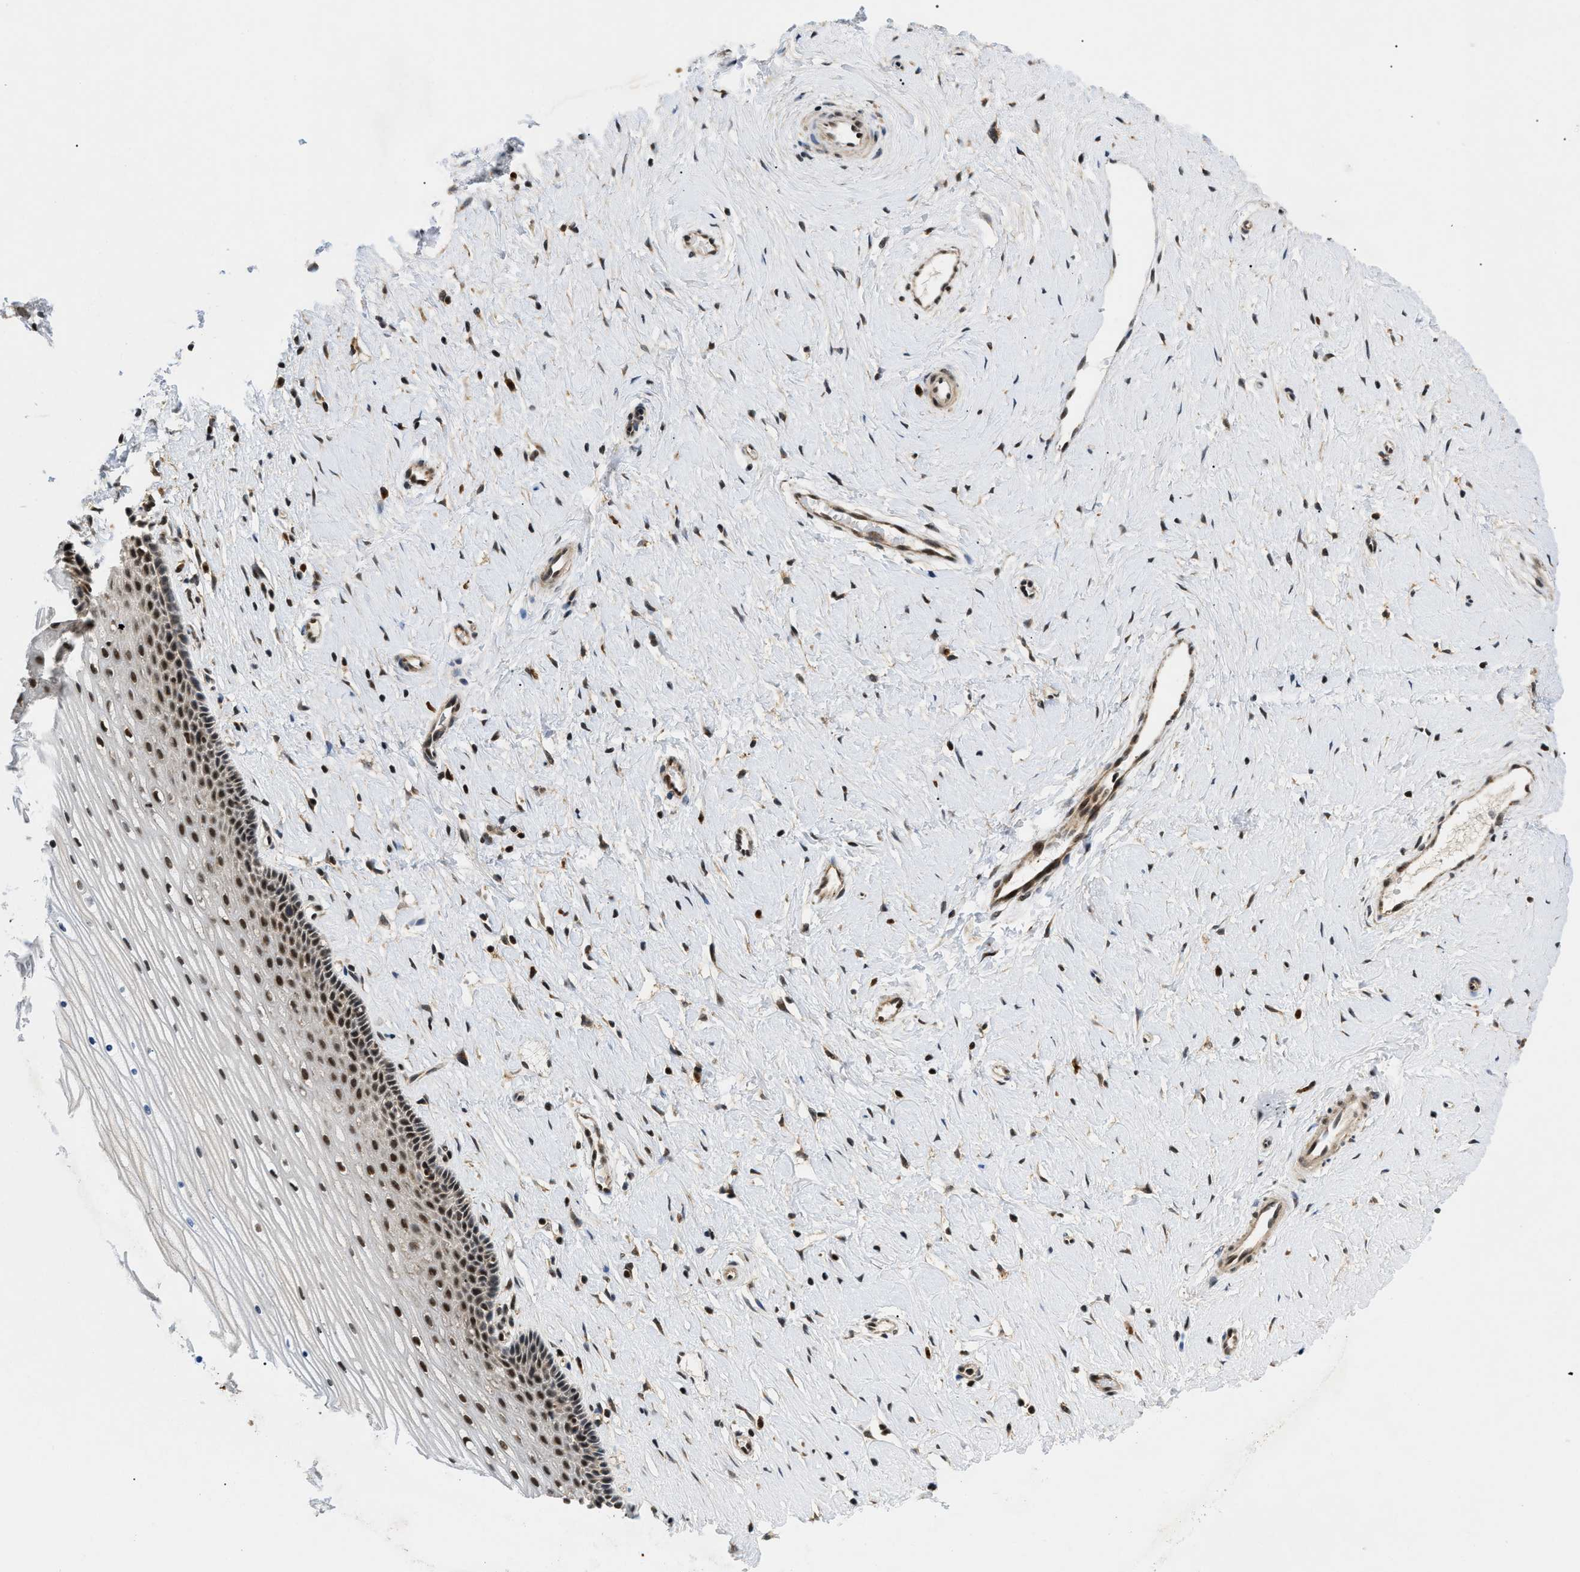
{"staining": {"intensity": "weak", "quantity": ">75%", "location": "cytoplasmic/membranous,nuclear"}, "tissue": "cervix", "cell_type": "Glandular cells", "image_type": "normal", "snomed": [{"axis": "morphology", "description": "Normal tissue, NOS"}, {"axis": "topography", "description": "Cervix"}], "caption": "This photomicrograph reveals IHC staining of unremarkable cervix, with low weak cytoplasmic/membranous,nuclear expression in about >75% of glandular cells.", "gene": "ZBTB11", "patient": {"sex": "female", "age": 39}}